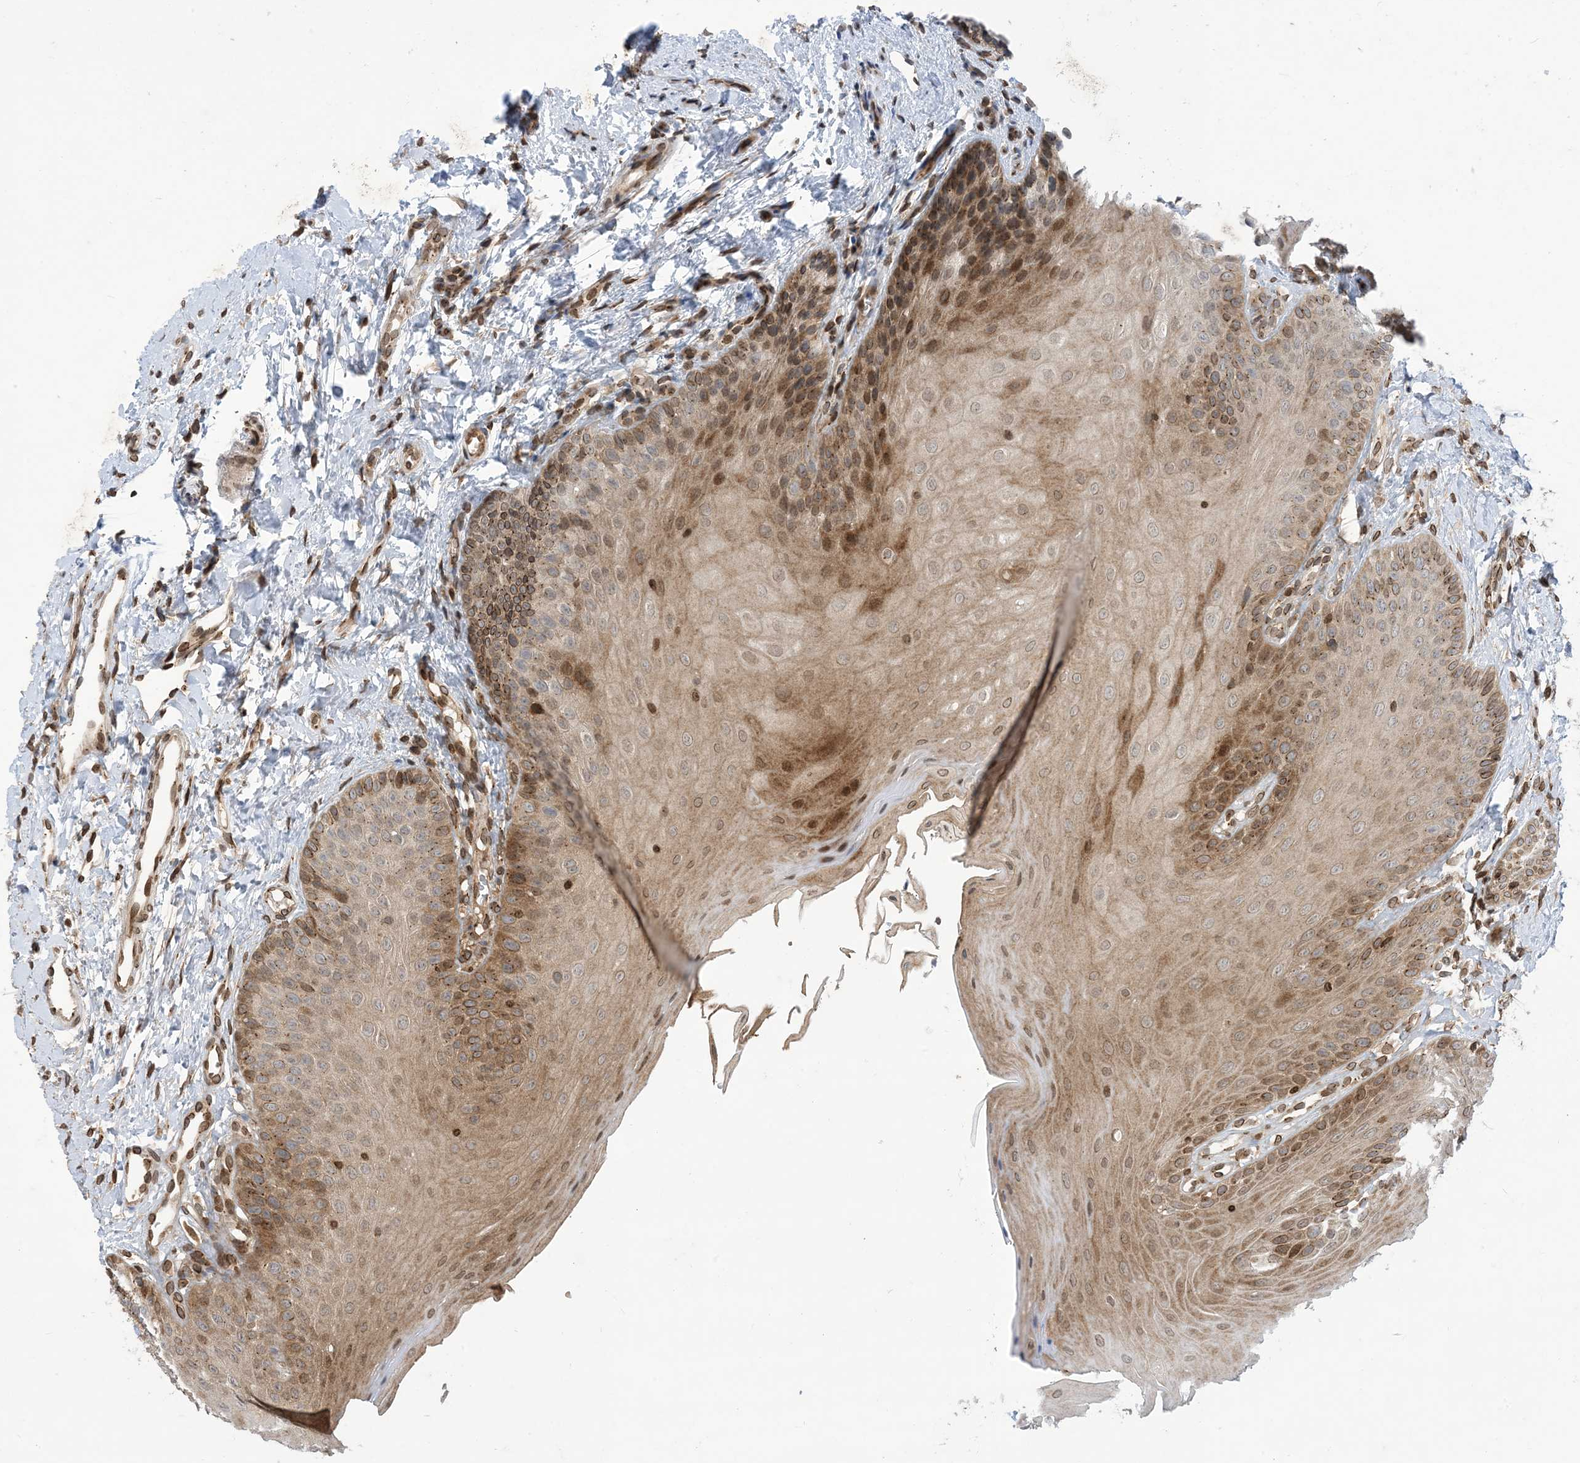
{"staining": {"intensity": "strong", "quantity": "25%-75%", "location": "cytoplasmic/membranous"}, "tissue": "oral mucosa", "cell_type": "Squamous epithelial cells", "image_type": "normal", "snomed": [{"axis": "morphology", "description": "Normal tissue, NOS"}, {"axis": "topography", "description": "Oral tissue"}], "caption": "DAB (3,3'-diaminobenzidine) immunohistochemical staining of unremarkable oral mucosa displays strong cytoplasmic/membranous protein expression in about 25%-75% of squamous epithelial cells.", "gene": "CASP4", "patient": {"sex": "female", "age": 68}}